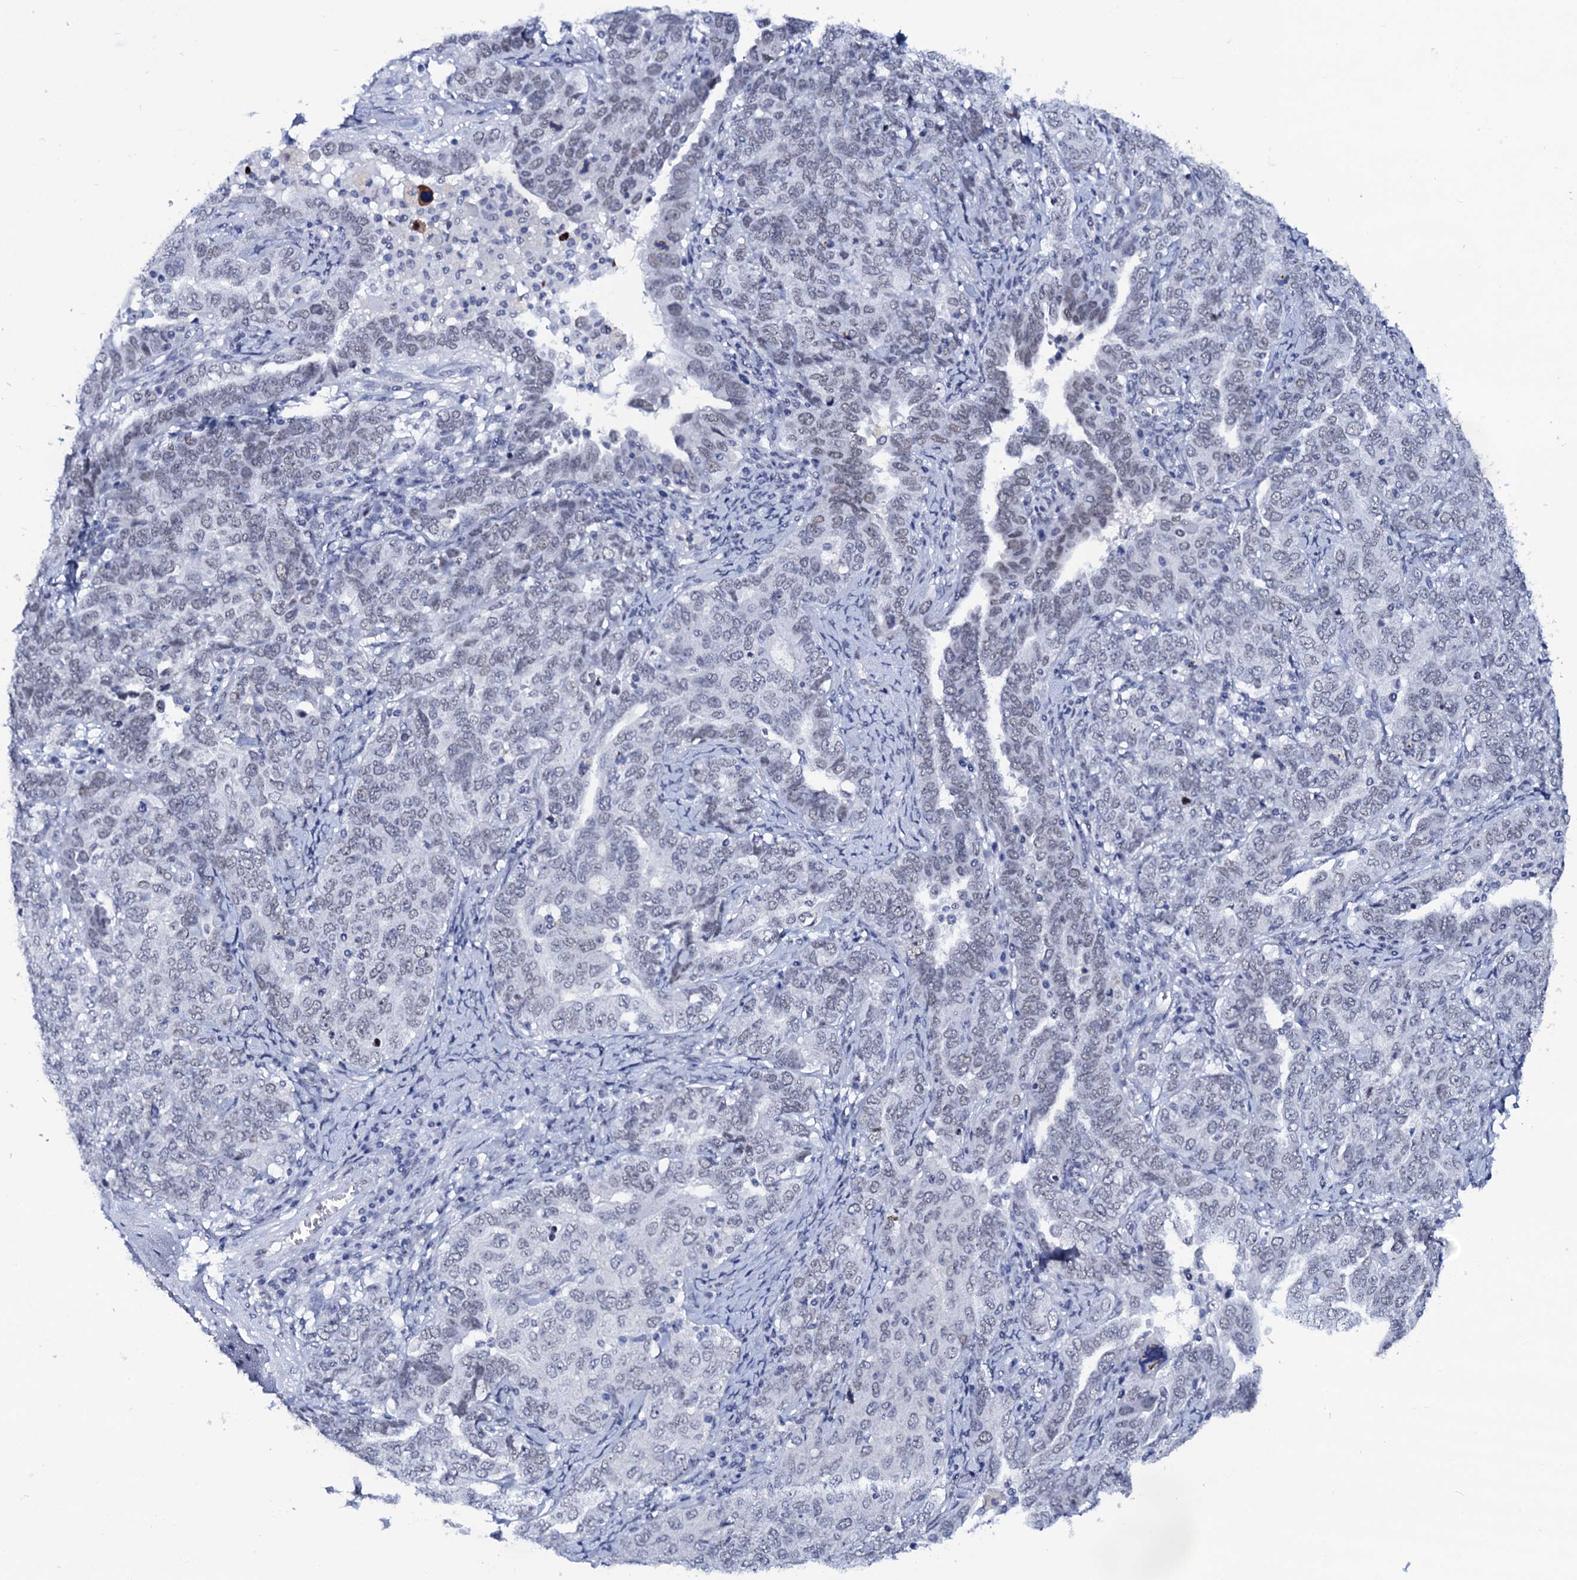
{"staining": {"intensity": "negative", "quantity": "none", "location": "none"}, "tissue": "ovarian cancer", "cell_type": "Tumor cells", "image_type": "cancer", "snomed": [{"axis": "morphology", "description": "Carcinoma, endometroid"}, {"axis": "topography", "description": "Ovary"}], "caption": "Protein analysis of ovarian endometroid carcinoma exhibits no significant staining in tumor cells.", "gene": "C16orf87", "patient": {"sex": "female", "age": 62}}